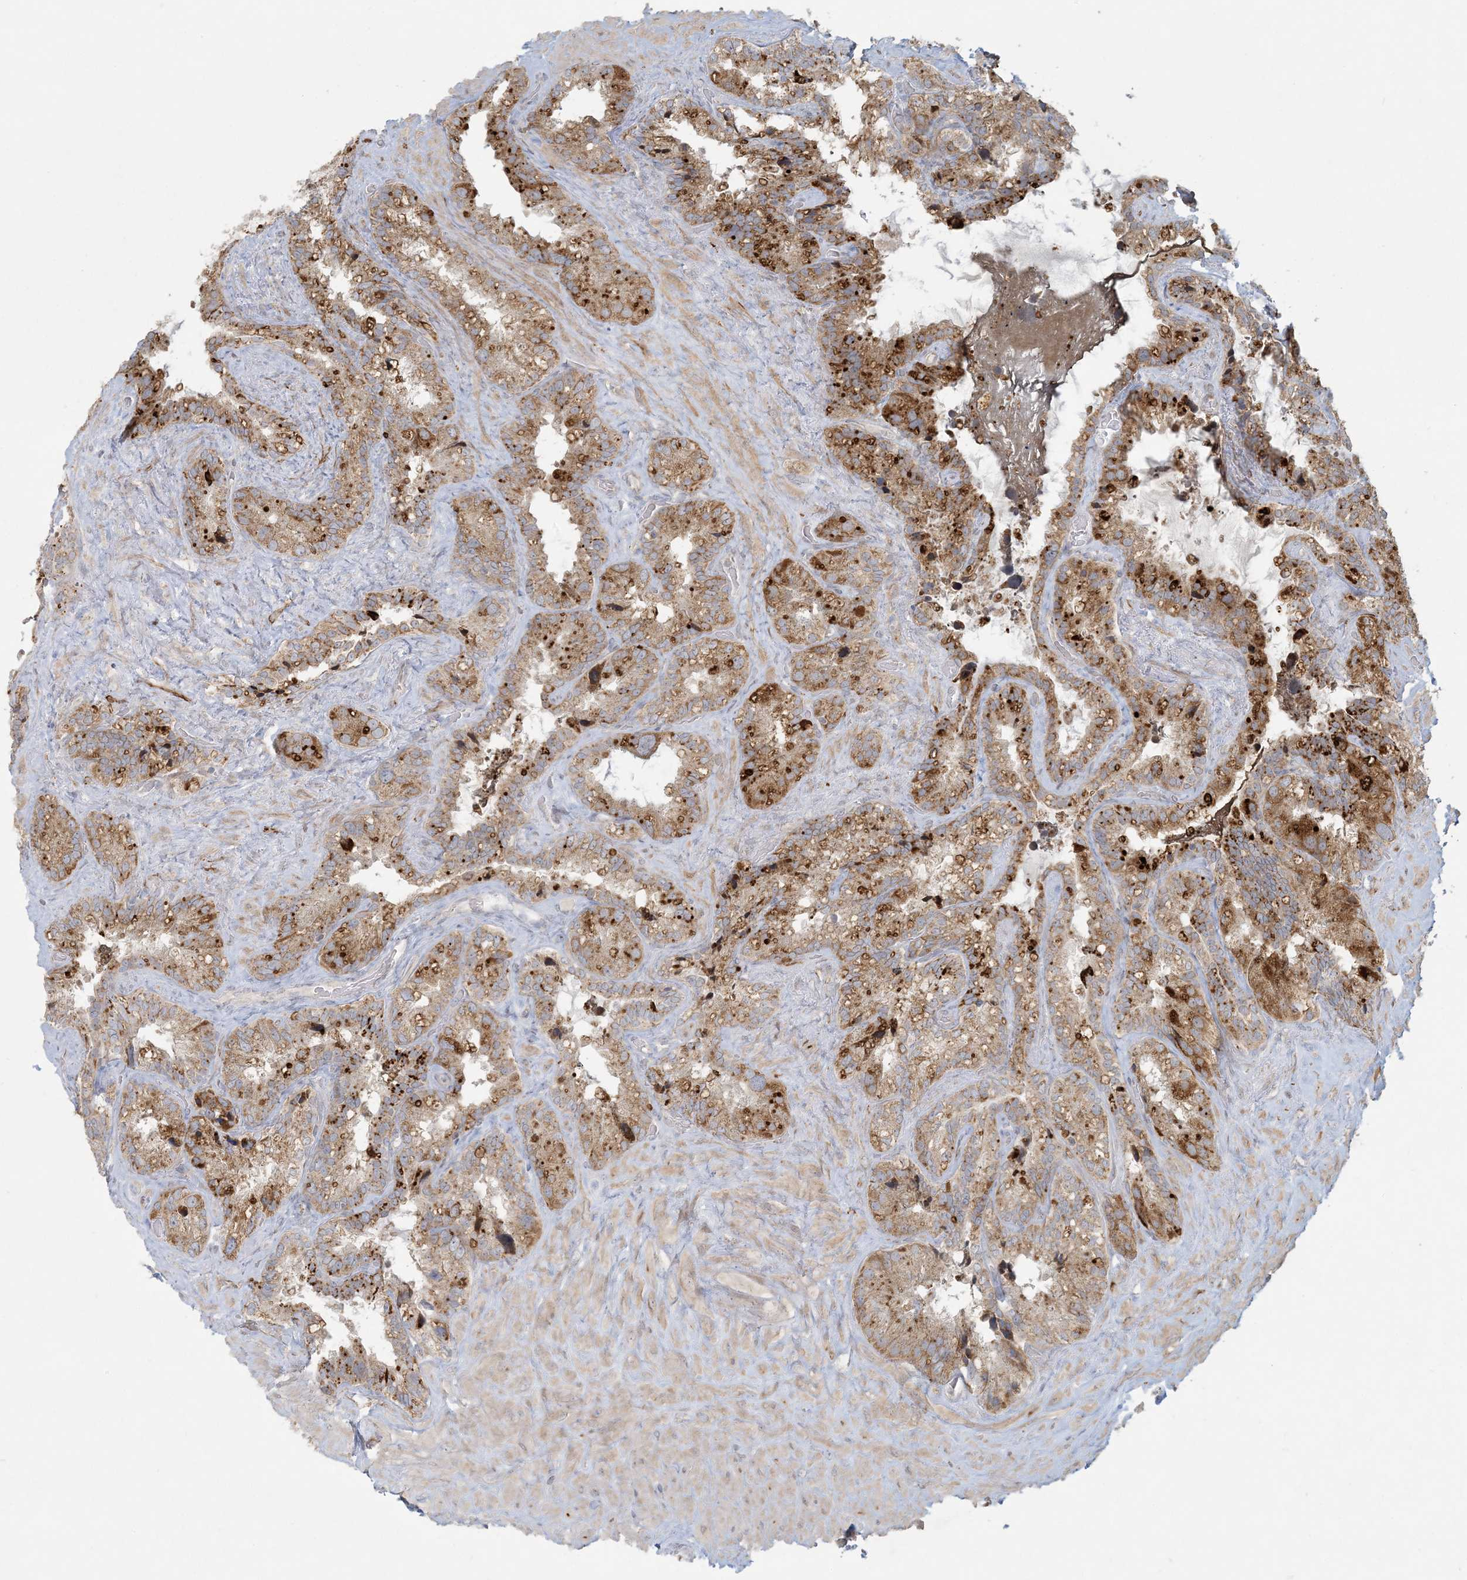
{"staining": {"intensity": "moderate", "quantity": ">75%", "location": "cytoplasmic/membranous"}, "tissue": "seminal vesicle", "cell_type": "Glandular cells", "image_type": "normal", "snomed": [{"axis": "morphology", "description": "Normal tissue, NOS"}, {"axis": "topography", "description": "Prostate"}, {"axis": "topography", "description": "Seminal veicle"}], "caption": "This histopathology image reveals immunohistochemistry (IHC) staining of normal human seminal vesicle, with medium moderate cytoplasmic/membranous staining in approximately >75% of glandular cells.", "gene": "MCAT", "patient": {"sex": "male", "age": 68}}